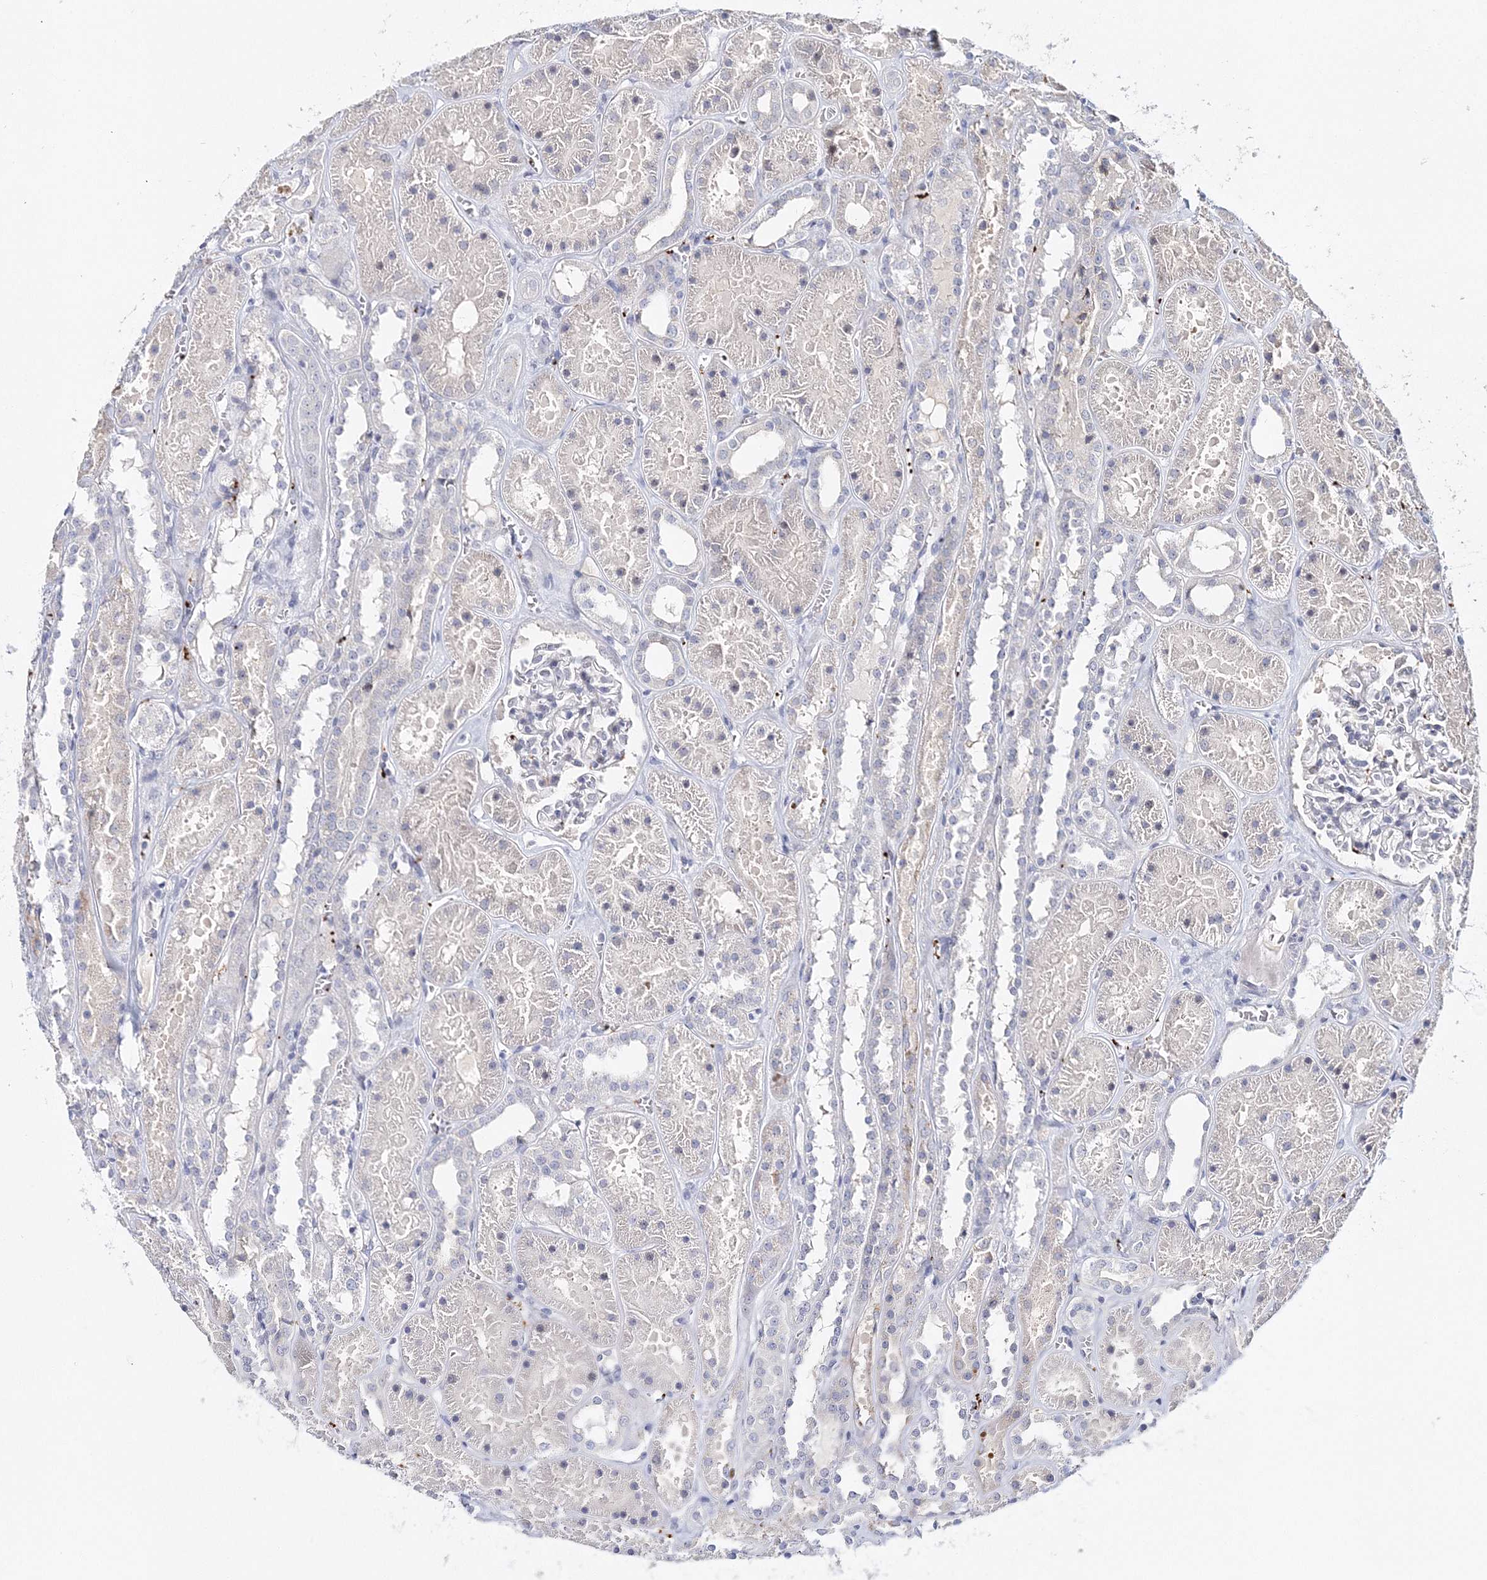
{"staining": {"intensity": "negative", "quantity": "none", "location": "none"}, "tissue": "kidney", "cell_type": "Cells in glomeruli", "image_type": "normal", "snomed": [{"axis": "morphology", "description": "Normal tissue, NOS"}, {"axis": "topography", "description": "Kidney"}], "caption": "DAB (3,3'-diaminobenzidine) immunohistochemical staining of normal human kidney demonstrates no significant expression in cells in glomeruli.", "gene": "MYOZ2", "patient": {"sex": "female", "age": 41}}